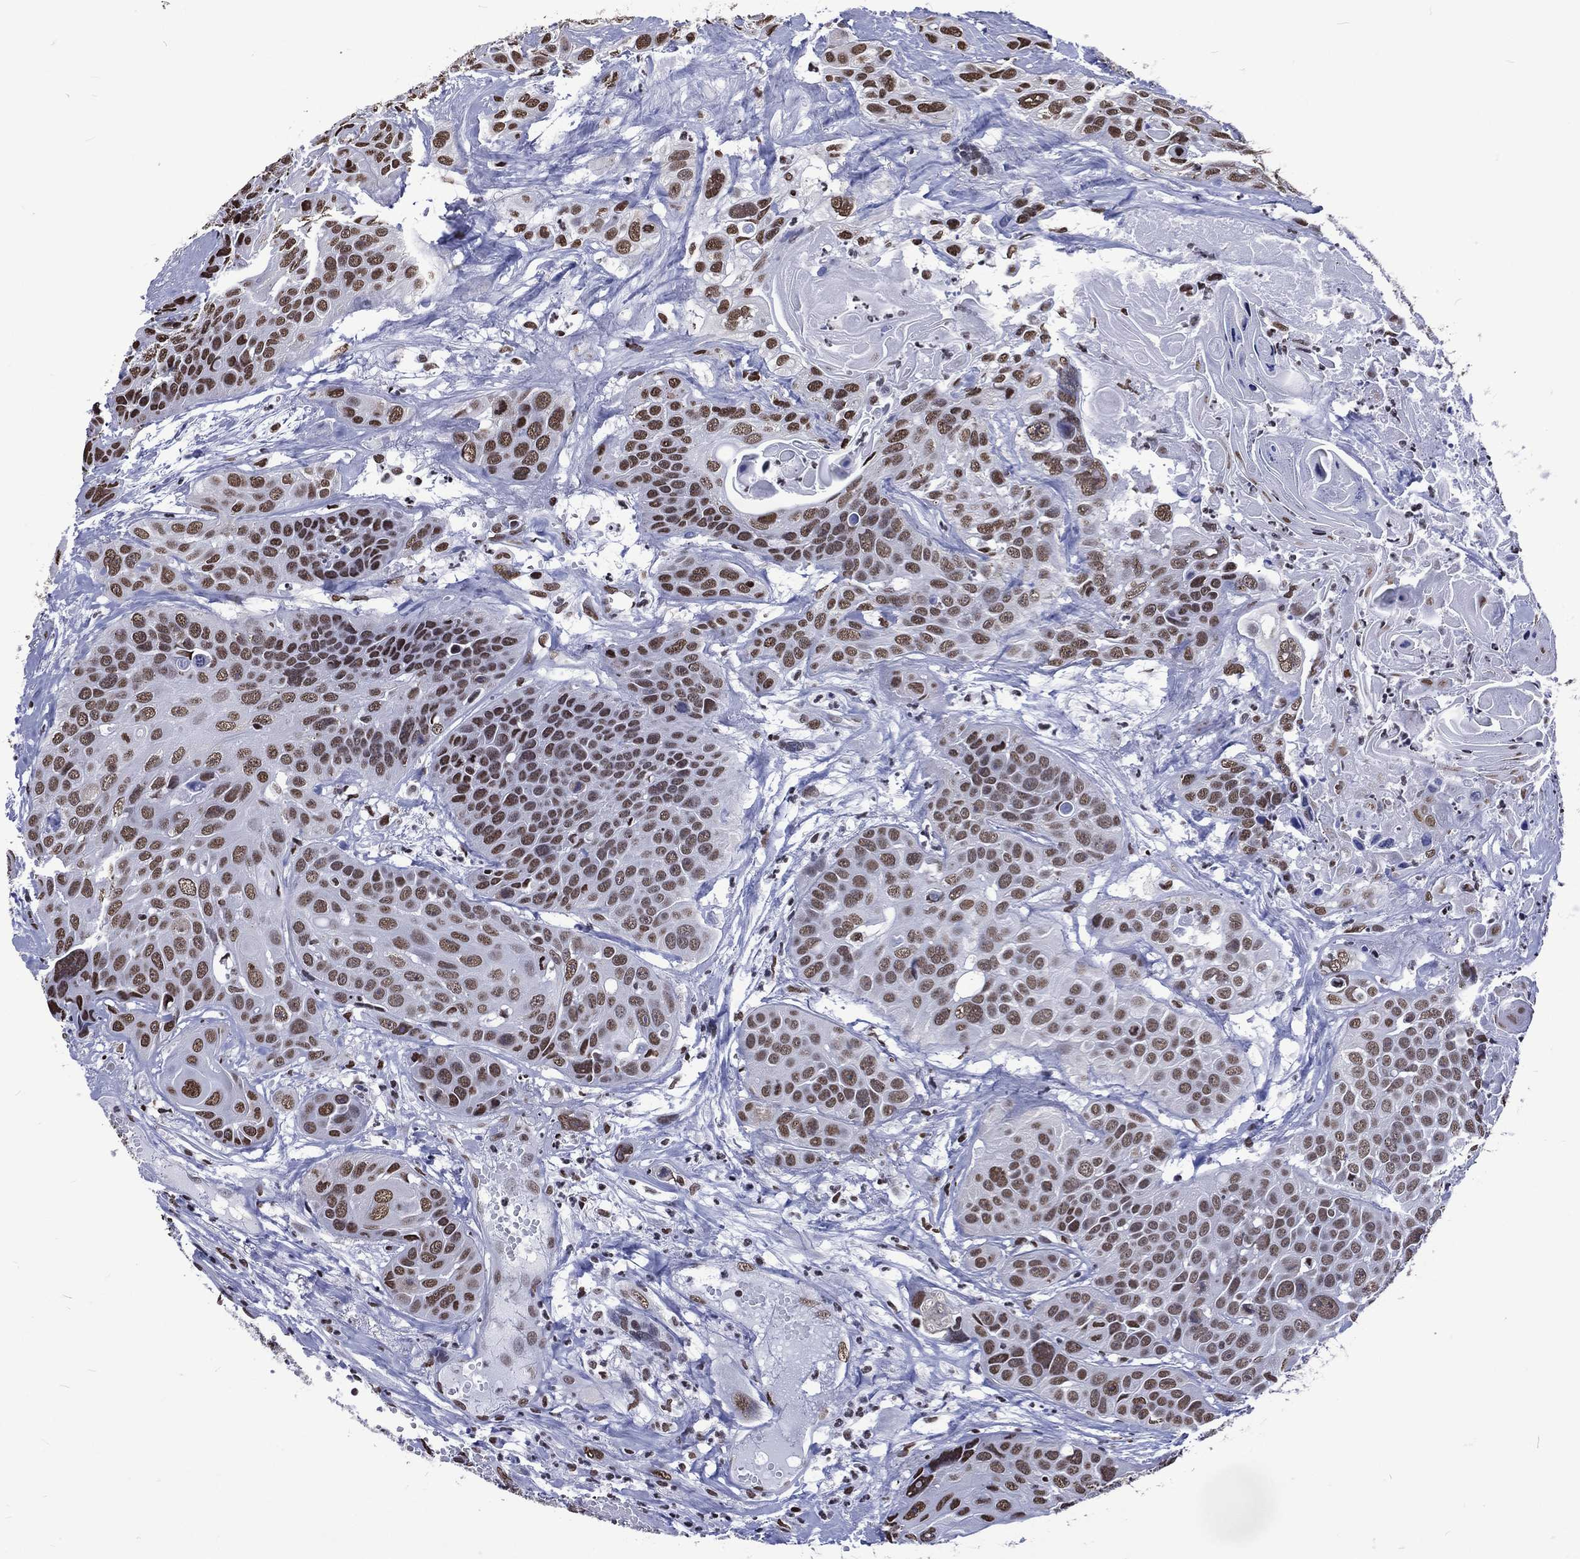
{"staining": {"intensity": "strong", "quantity": "25%-75%", "location": "nuclear"}, "tissue": "head and neck cancer", "cell_type": "Tumor cells", "image_type": "cancer", "snomed": [{"axis": "morphology", "description": "Squamous cell carcinoma, NOS"}, {"axis": "topography", "description": "Oral tissue"}, {"axis": "topography", "description": "Head-Neck"}], "caption": "Approximately 25%-75% of tumor cells in squamous cell carcinoma (head and neck) display strong nuclear protein positivity as visualized by brown immunohistochemical staining.", "gene": "RETREG2", "patient": {"sex": "male", "age": 56}}